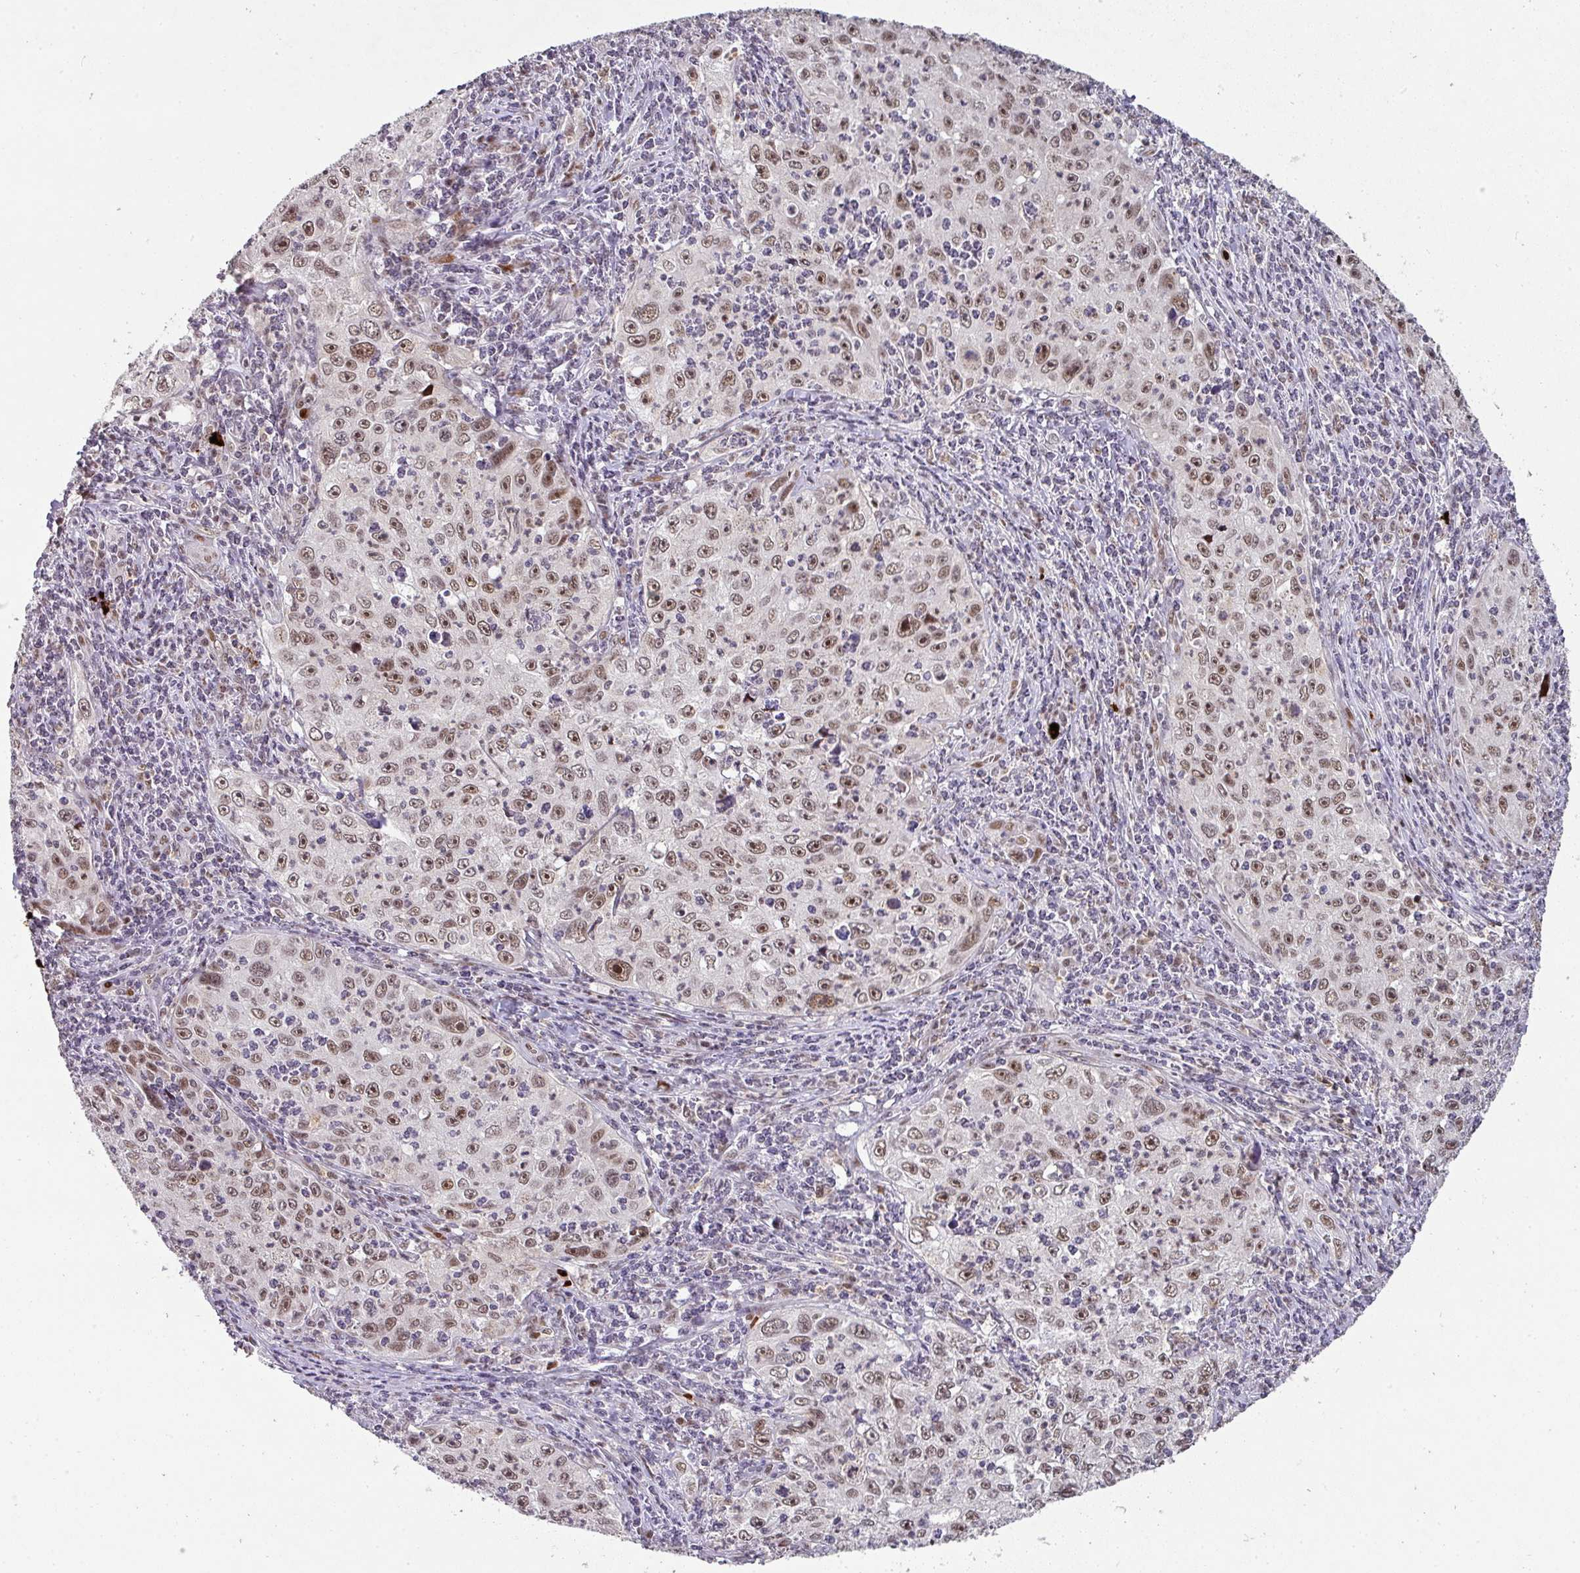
{"staining": {"intensity": "moderate", "quantity": ">75%", "location": "nuclear"}, "tissue": "cervical cancer", "cell_type": "Tumor cells", "image_type": "cancer", "snomed": [{"axis": "morphology", "description": "Squamous cell carcinoma, NOS"}, {"axis": "topography", "description": "Cervix"}], "caption": "Immunohistochemistry of cervical cancer displays medium levels of moderate nuclear staining in about >75% of tumor cells.", "gene": "NEIL1", "patient": {"sex": "female", "age": 30}}